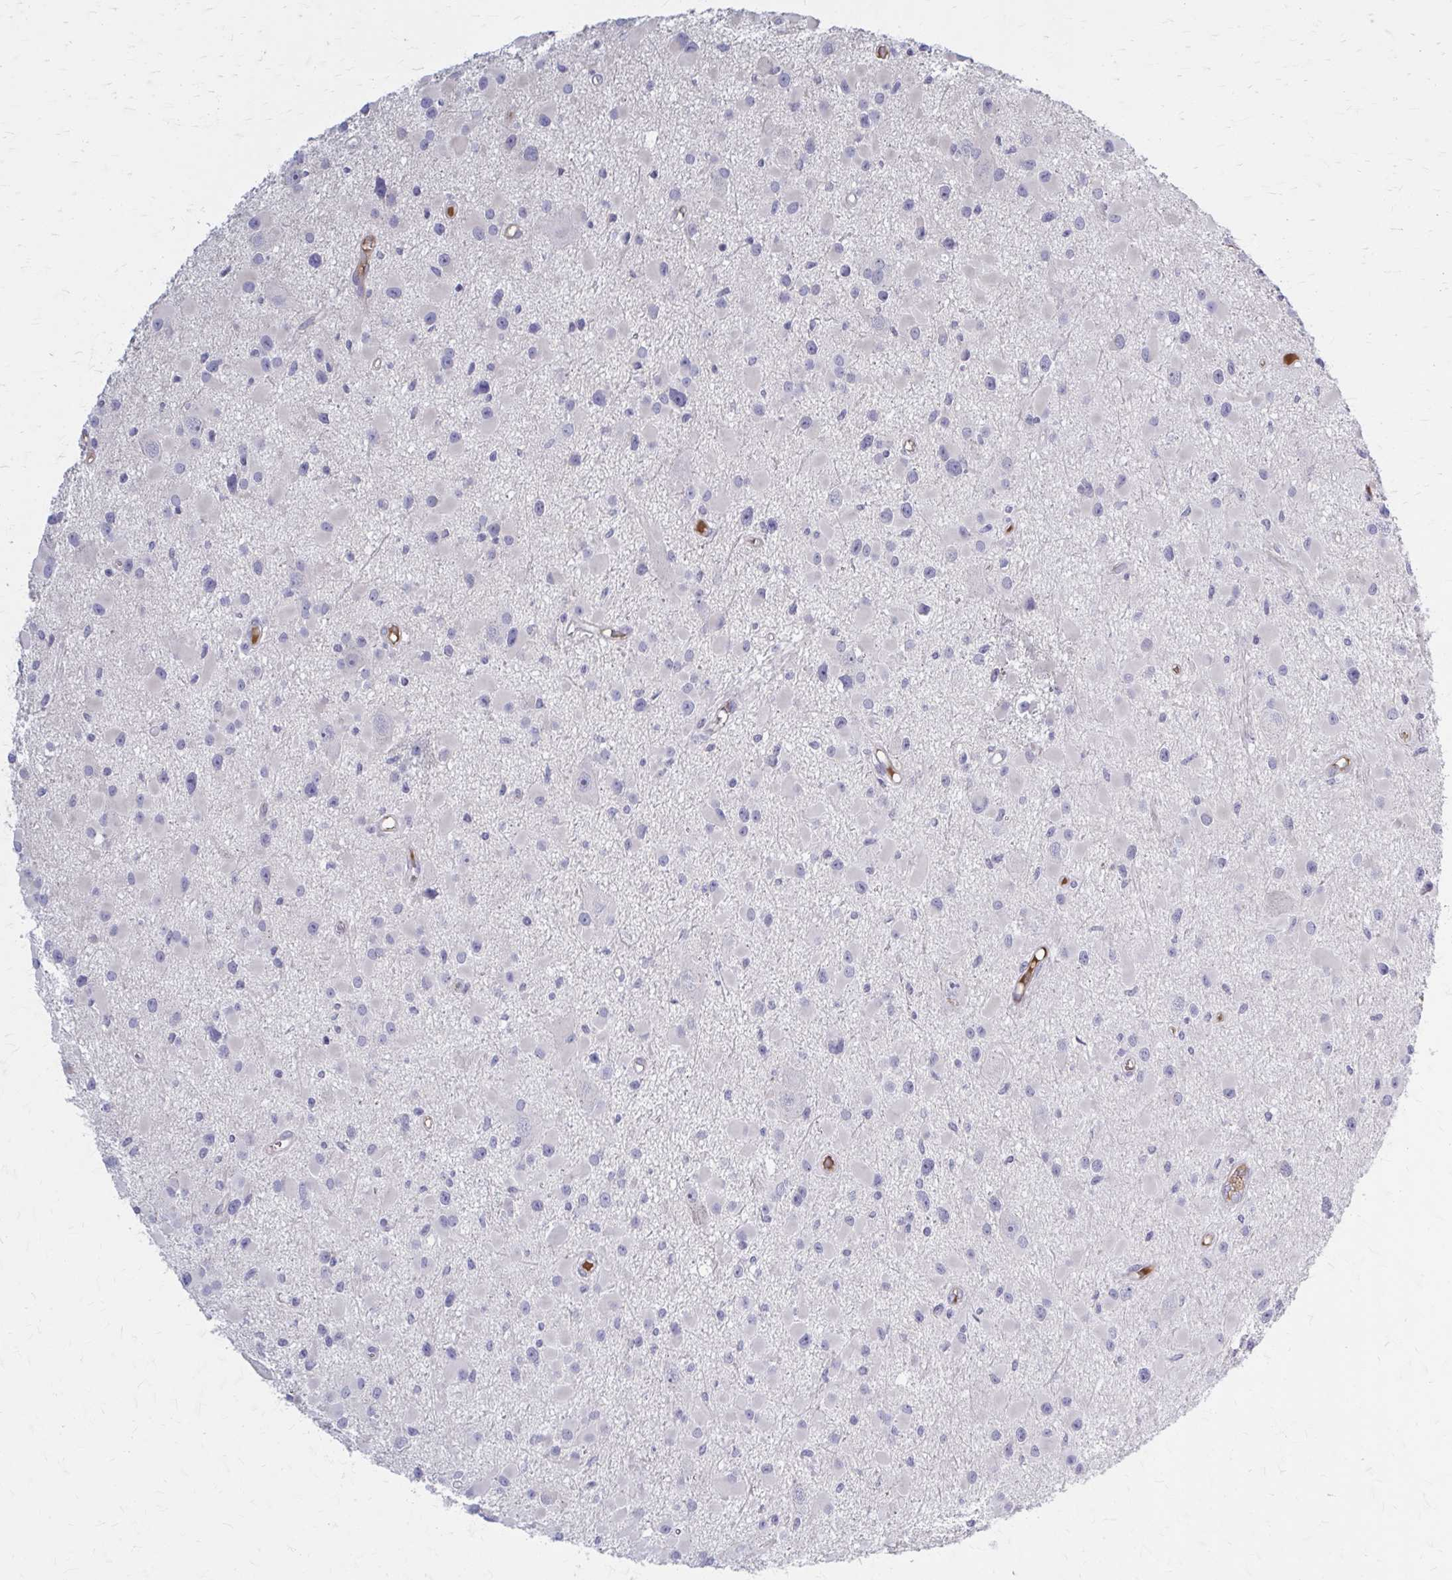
{"staining": {"intensity": "negative", "quantity": "none", "location": "none"}, "tissue": "glioma", "cell_type": "Tumor cells", "image_type": "cancer", "snomed": [{"axis": "morphology", "description": "Glioma, malignant, High grade"}, {"axis": "topography", "description": "Brain"}], "caption": "This is a micrograph of immunohistochemistry staining of glioma, which shows no expression in tumor cells.", "gene": "SERPIND1", "patient": {"sex": "male", "age": 54}}